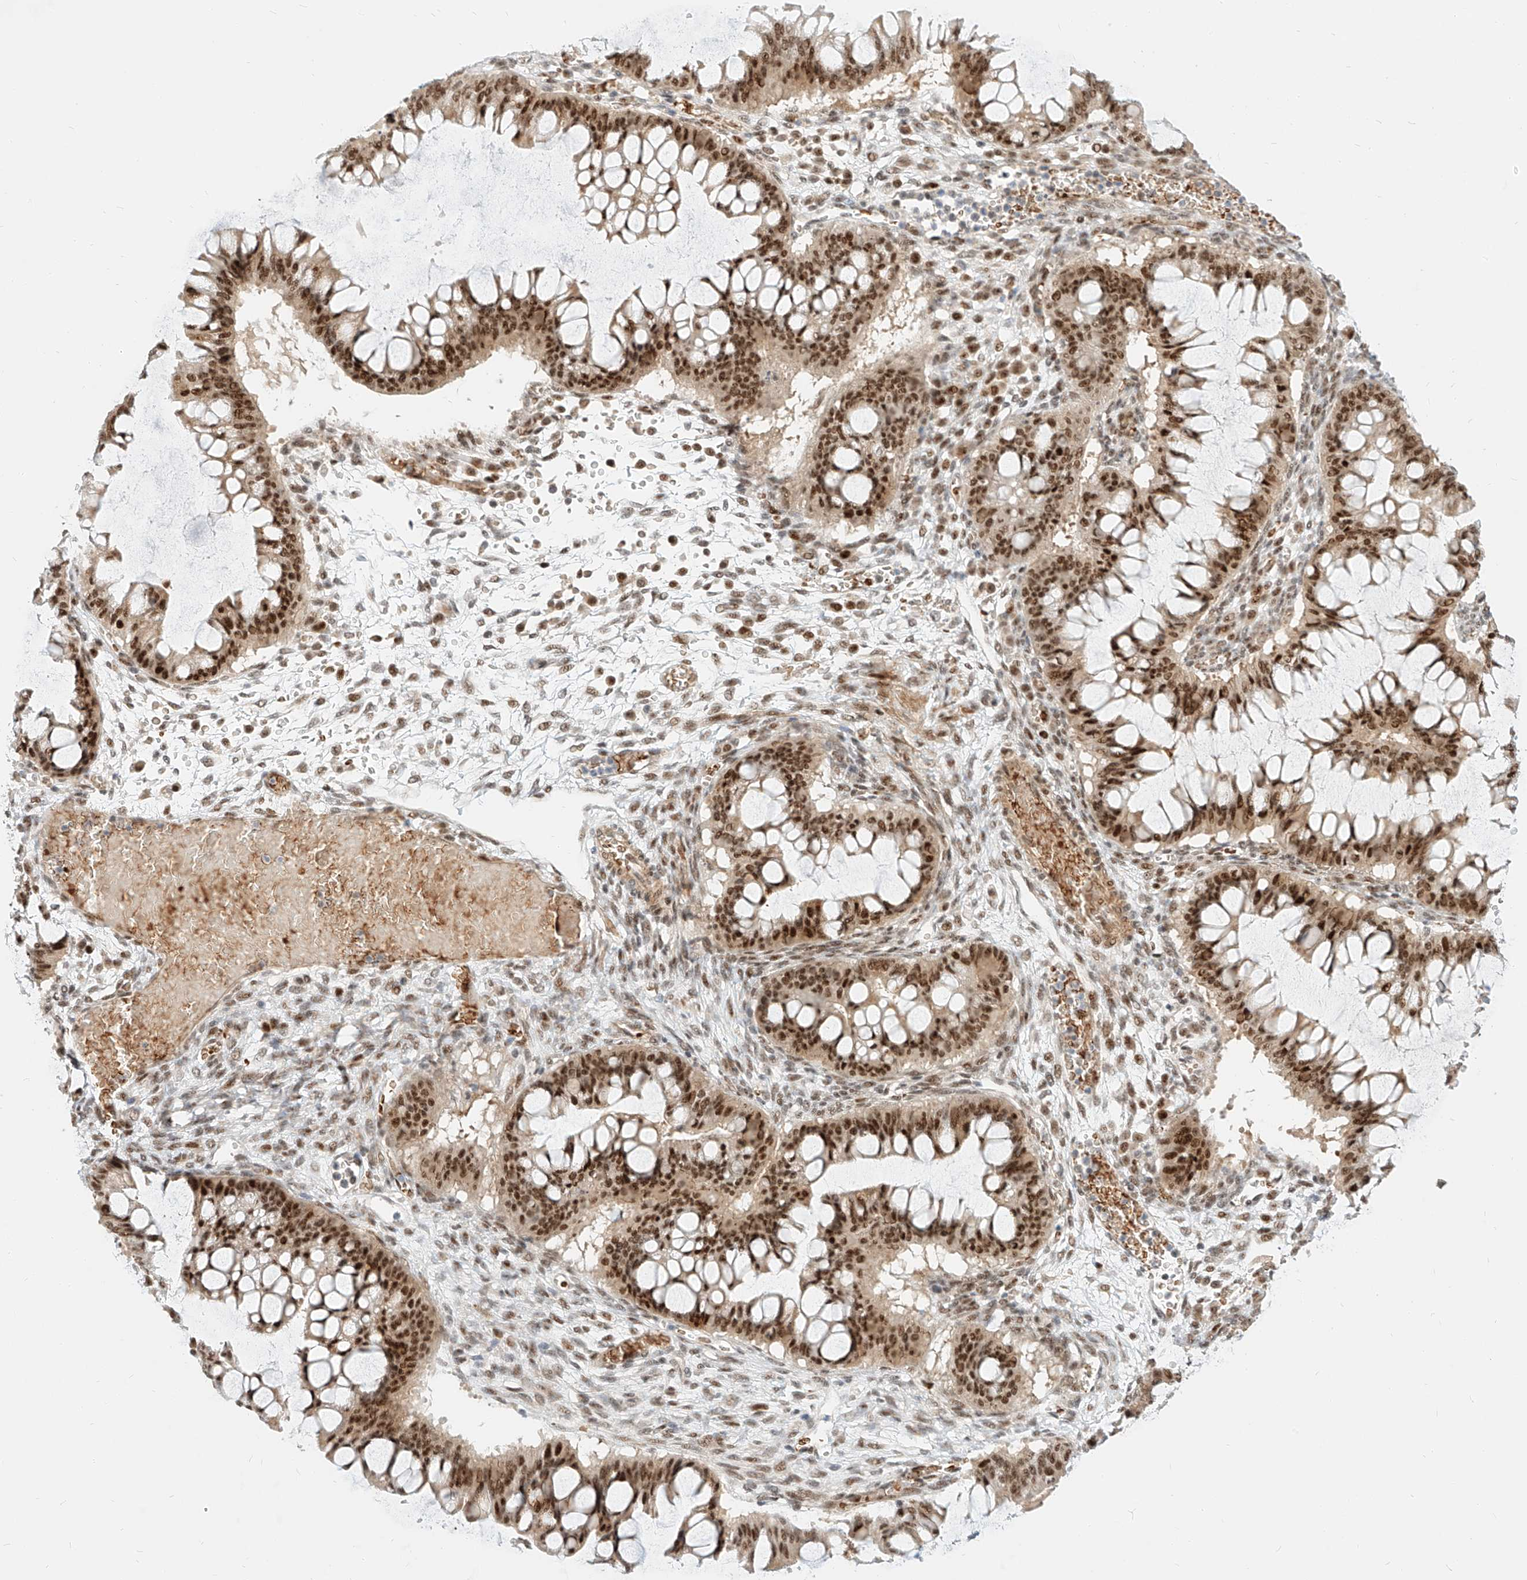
{"staining": {"intensity": "strong", "quantity": ">75%", "location": "nuclear"}, "tissue": "ovarian cancer", "cell_type": "Tumor cells", "image_type": "cancer", "snomed": [{"axis": "morphology", "description": "Cystadenocarcinoma, mucinous, NOS"}, {"axis": "topography", "description": "Ovary"}], "caption": "Immunohistochemistry (IHC) micrograph of neoplastic tissue: human mucinous cystadenocarcinoma (ovarian) stained using IHC exhibits high levels of strong protein expression localized specifically in the nuclear of tumor cells, appearing as a nuclear brown color.", "gene": "CBX8", "patient": {"sex": "female", "age": 73}}